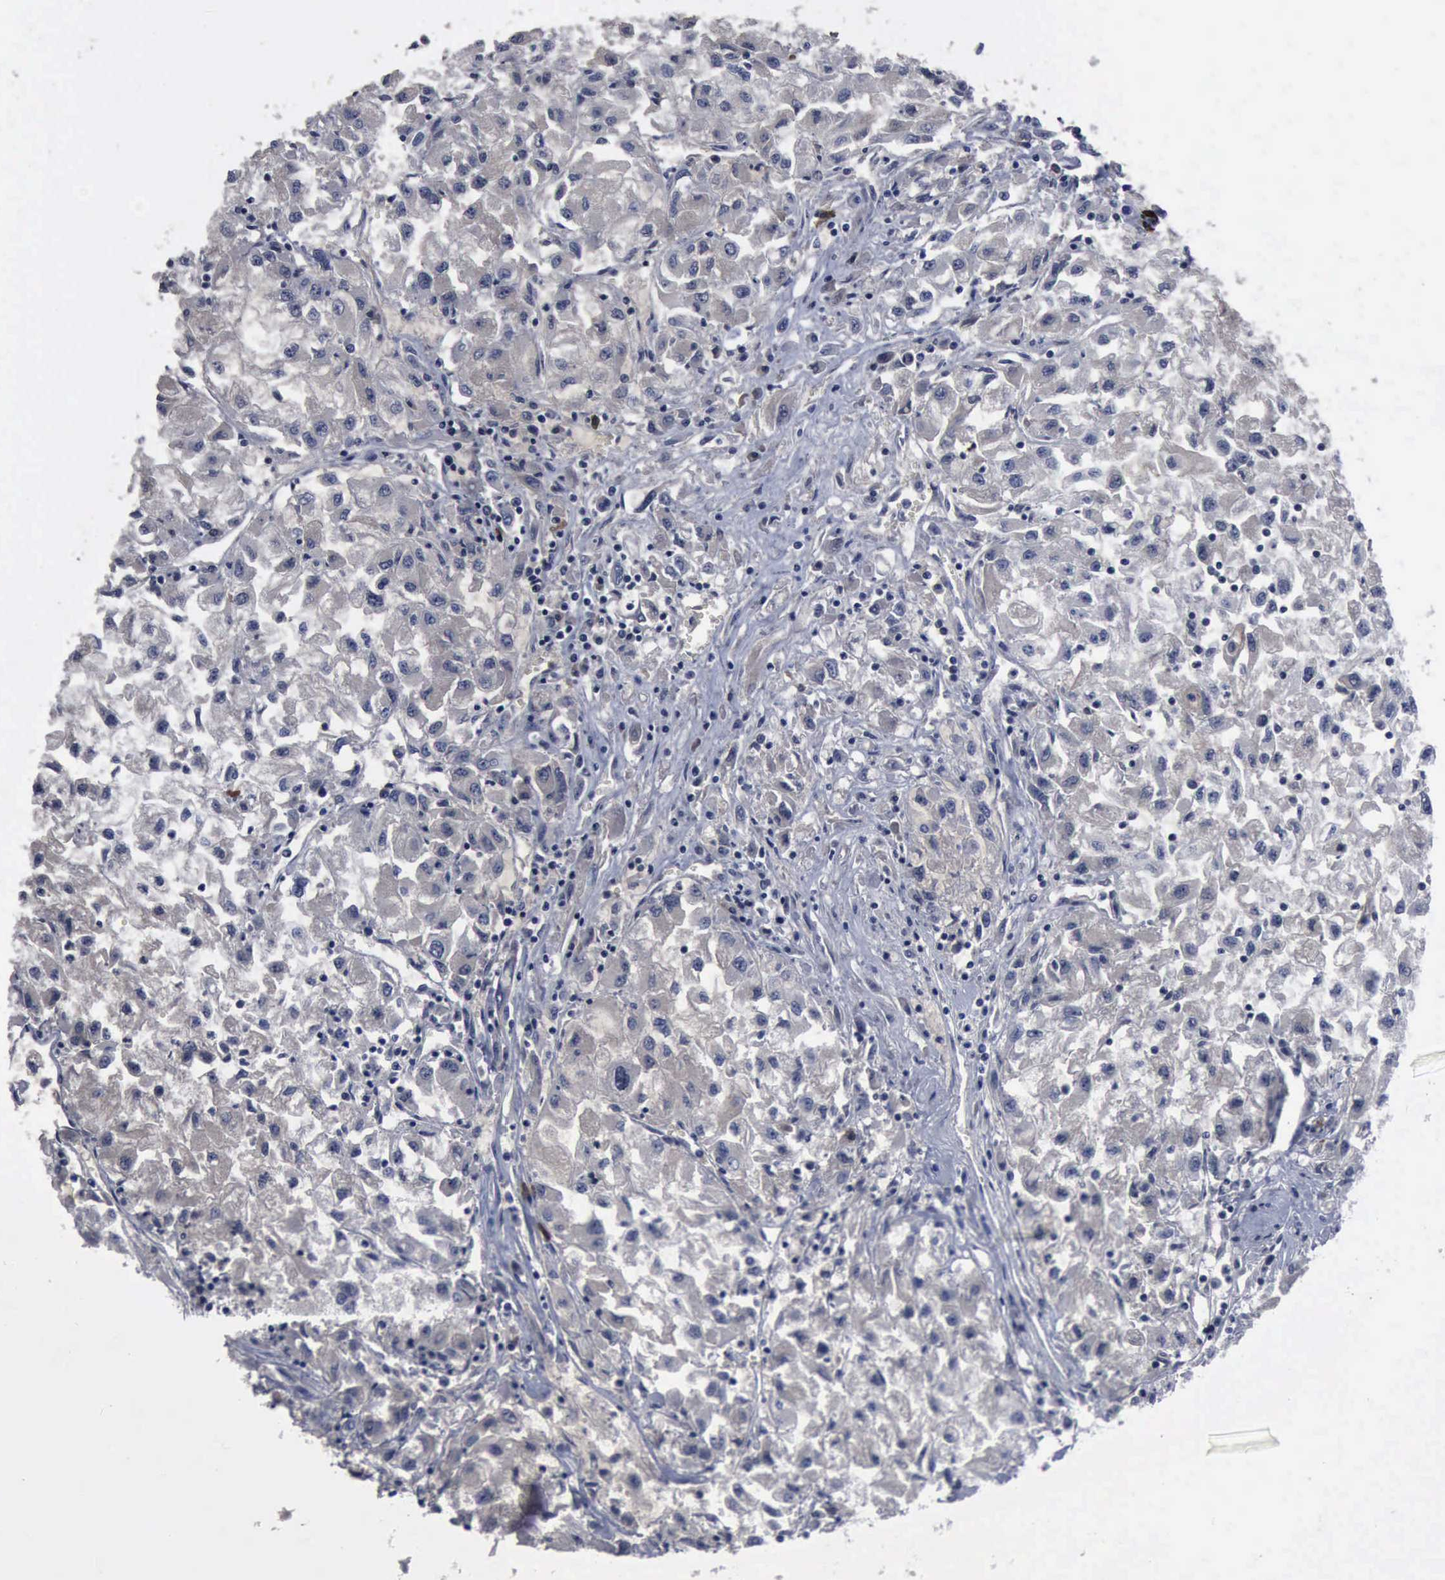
{"staining": {"intensity": "weak", "quantity": ">75%", "location": "cytoplasmic/membranous"}, "tissue": "renal cancer", "cell_type": "Tumor cells", "image_type": "cancer", "snomed": [{"axis": "morphology", "description": "Adenocarcinoma, NOS"}, {"axis": "topography", "description": "Kidney"}], "caption": "Renal cancer (adenocarcinoma) tissue exhibits weak cytoplasmic/membranous positivity in approximately >75% of tumor cells The protein of interest is stained brown, and the nuclei are stained in blue (DAB (3,3'-diaminobenzidine) IHC with brightfield microscopy, high magnification).", "gene": "MYO18B", "patient": {"sex": "male", "age": 59}}